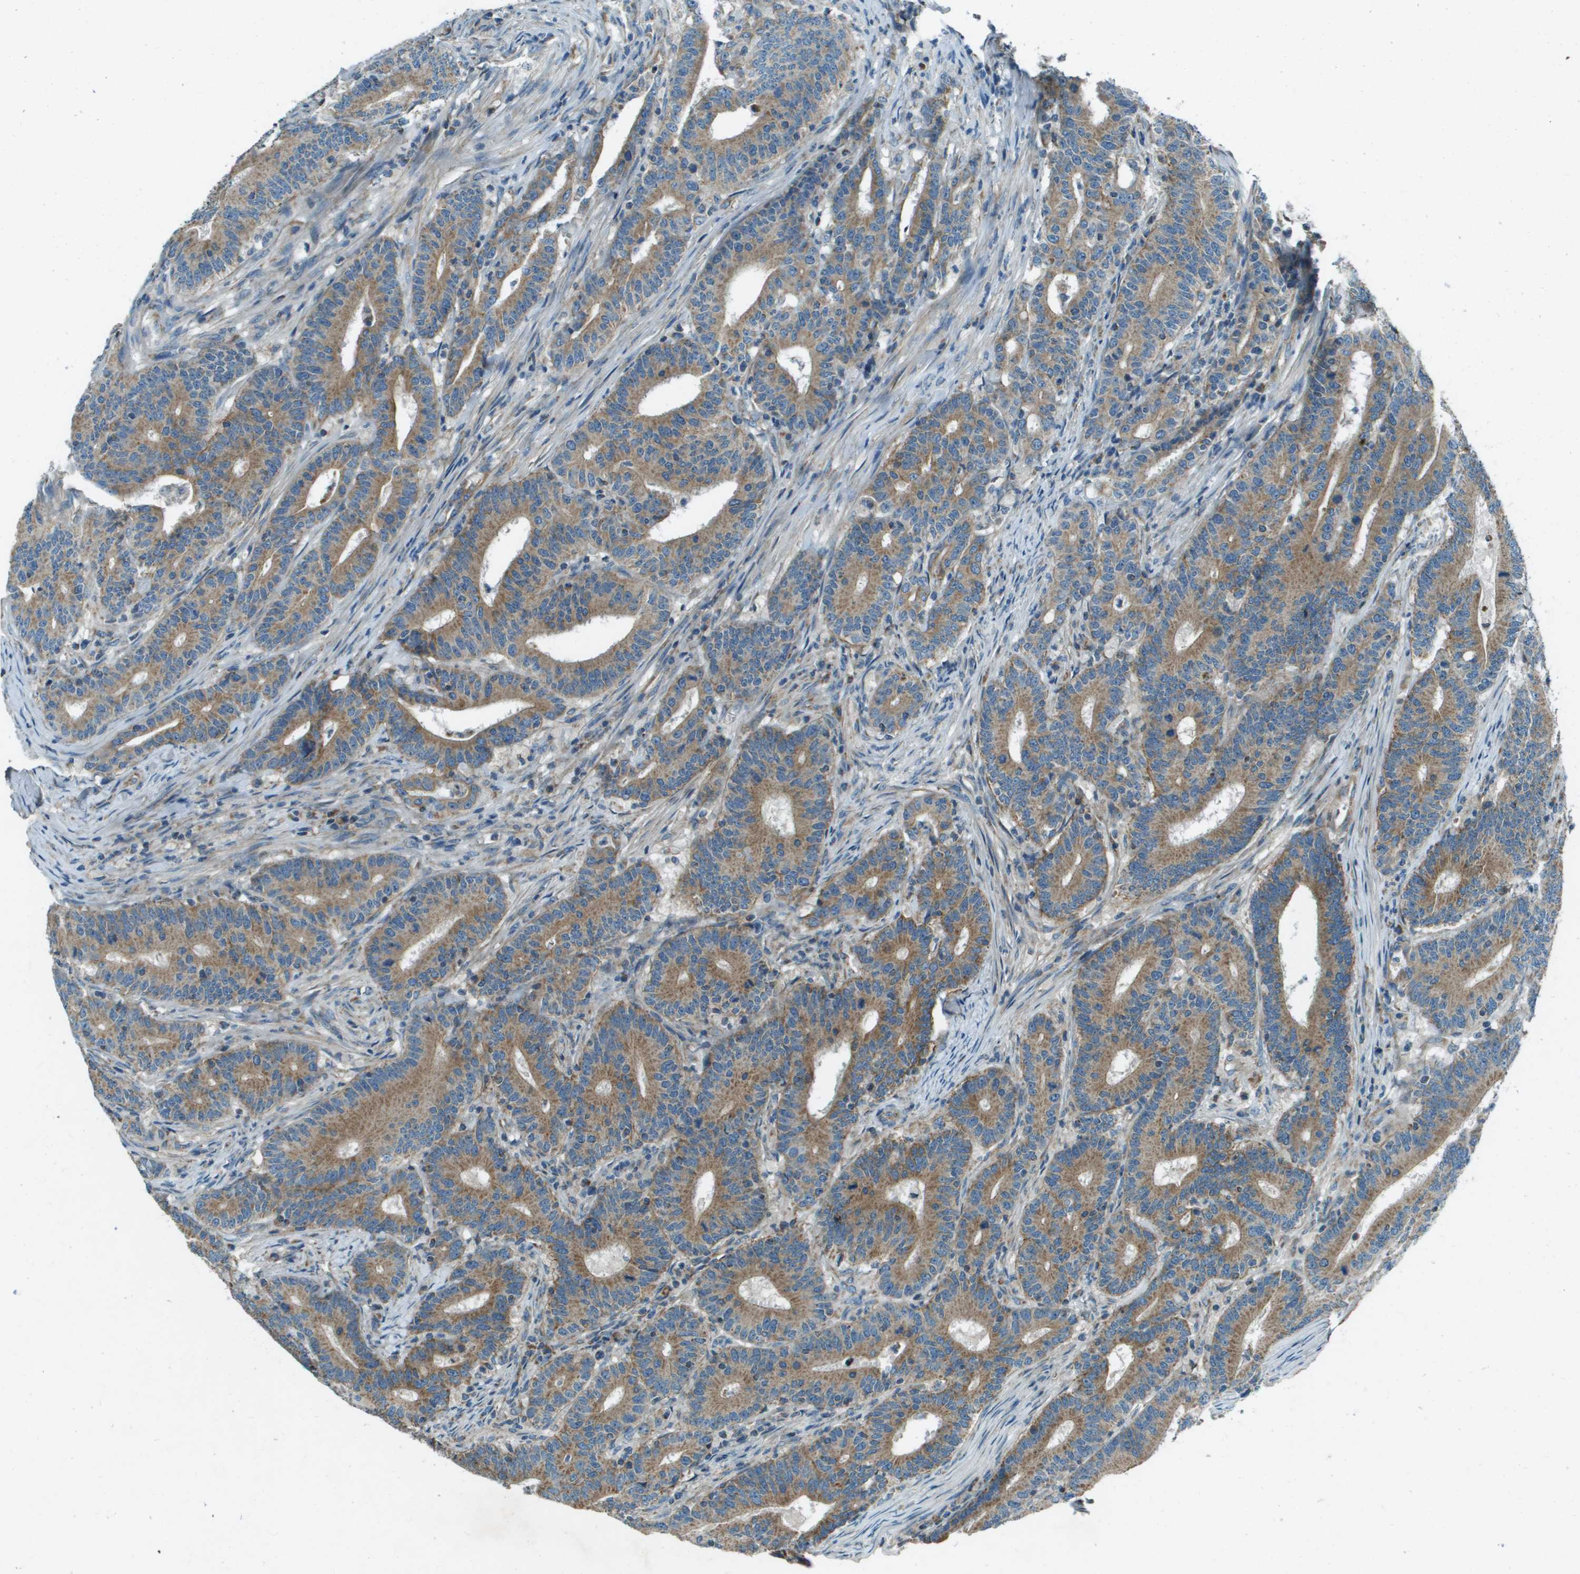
{"staining": {"intensity": "moderate", "quantity": ">75%", "location": "cytoplasmic/membranous"}, "tissue": "colorectal cancer", "cell_type": "Tumor cells", "image_type": "cancer", "snomed": [{"axis": "morphology", "description": "Adenocarcinoma, NOS"}, {"axis": "topography", "description": "Colon"}], "caption": "Colorectal cancer stained with immunohistochemistry shows moderate cytoplasmic/membranous expression in approximately >75% of tumor cells.", "gene": "MIGA1", "patient": {"sex": "female", "age": 66}}